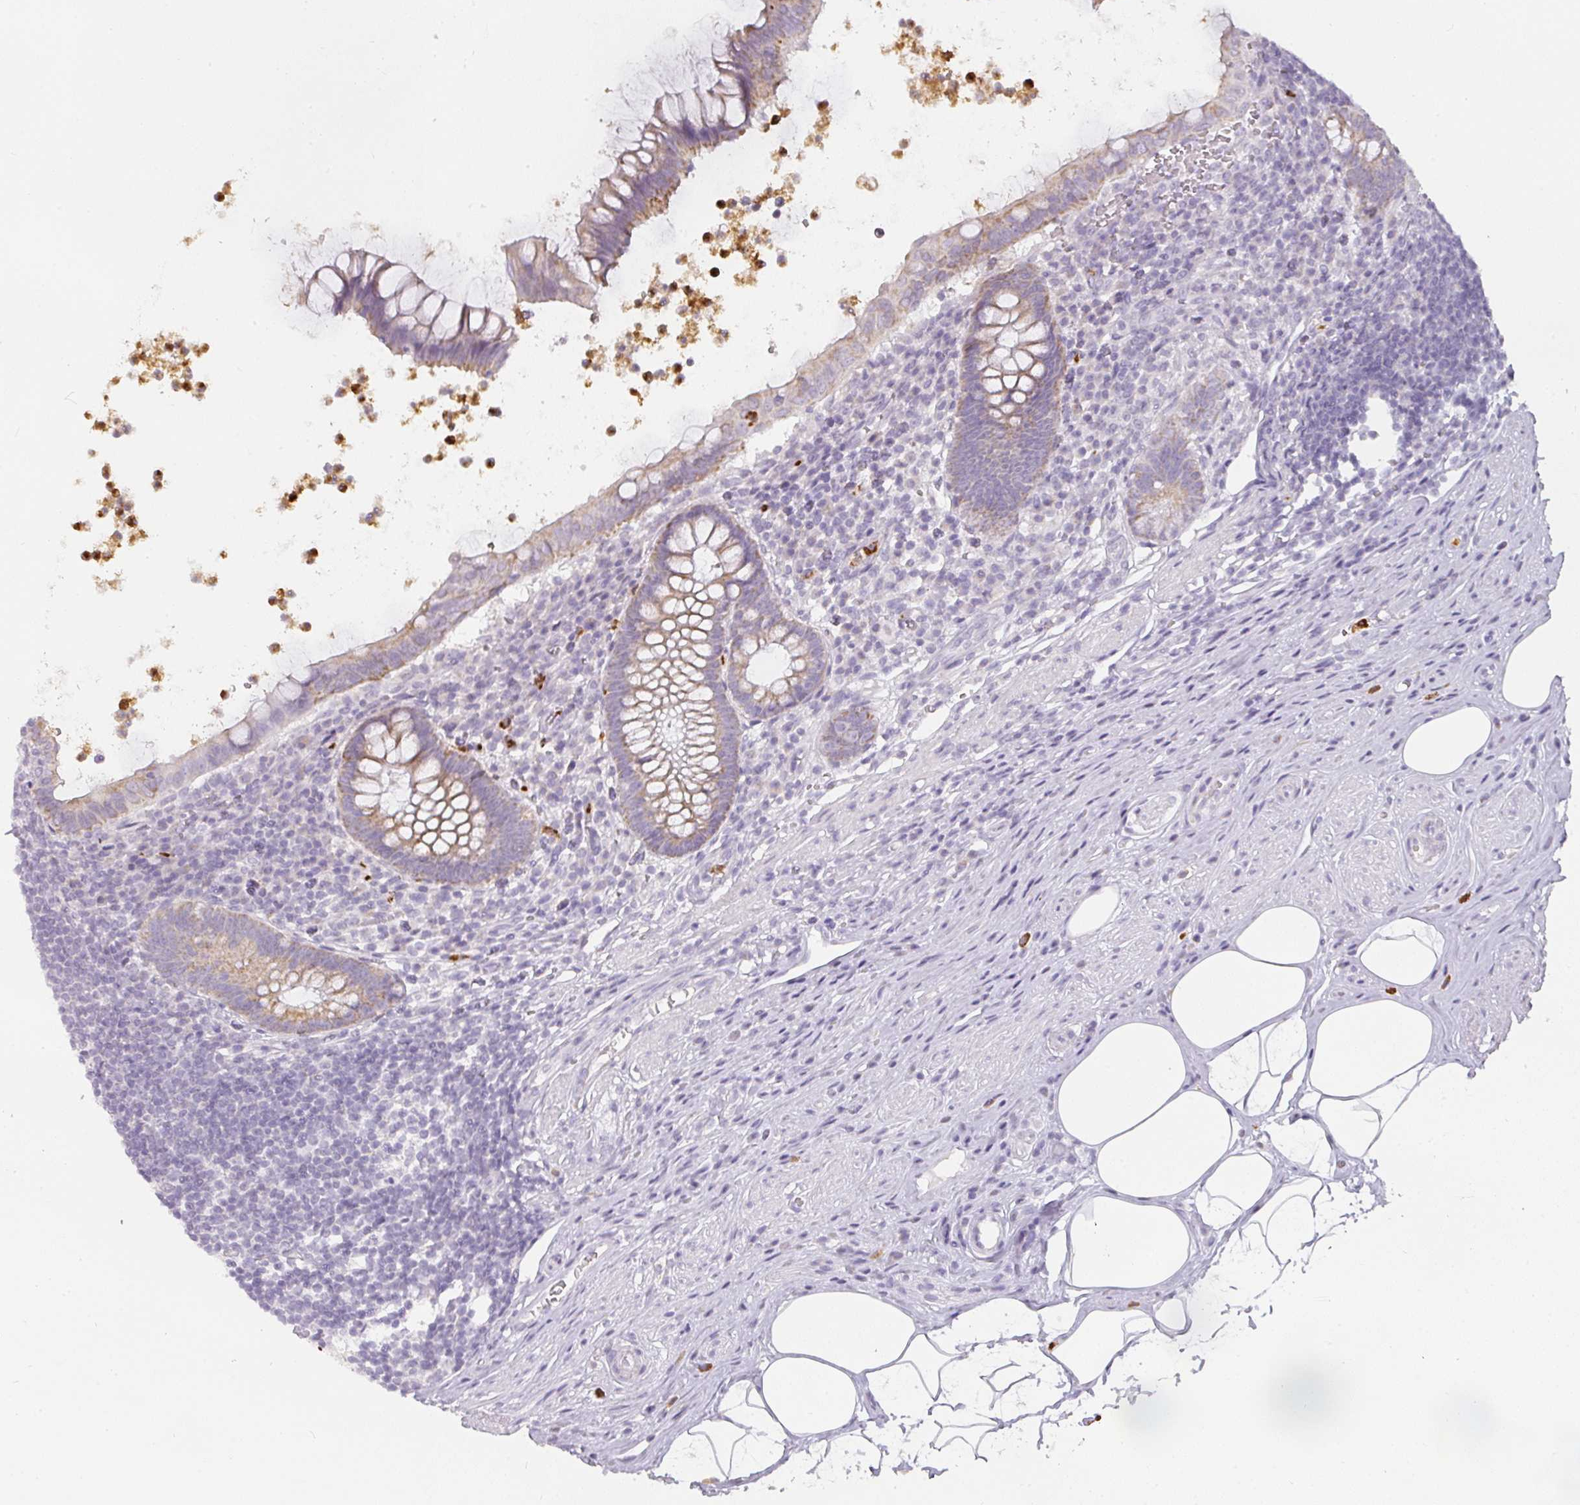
{"staining": {"intensity": "moderate", "quantity": ">75%", "location": "cytoplasmic/membranous"}, "tissue": "appendix", "cell_type": "Glandular cells", "image_type": "normal", "snomed": [{"axis": "morphology", "description": "Normal tissue, NOS"}, {"axis": "topography", "description": "Appendix"}], "caption": "An immunohistochemistry (IHC) histopathology image of unremarkable tissue is shown. Protein staining in brown shows moderate cytoplasmic/membranous positivity in appendix within glandular cells.", "gene": "CAMP", "patient": {"sex": "female", "age": 56}}